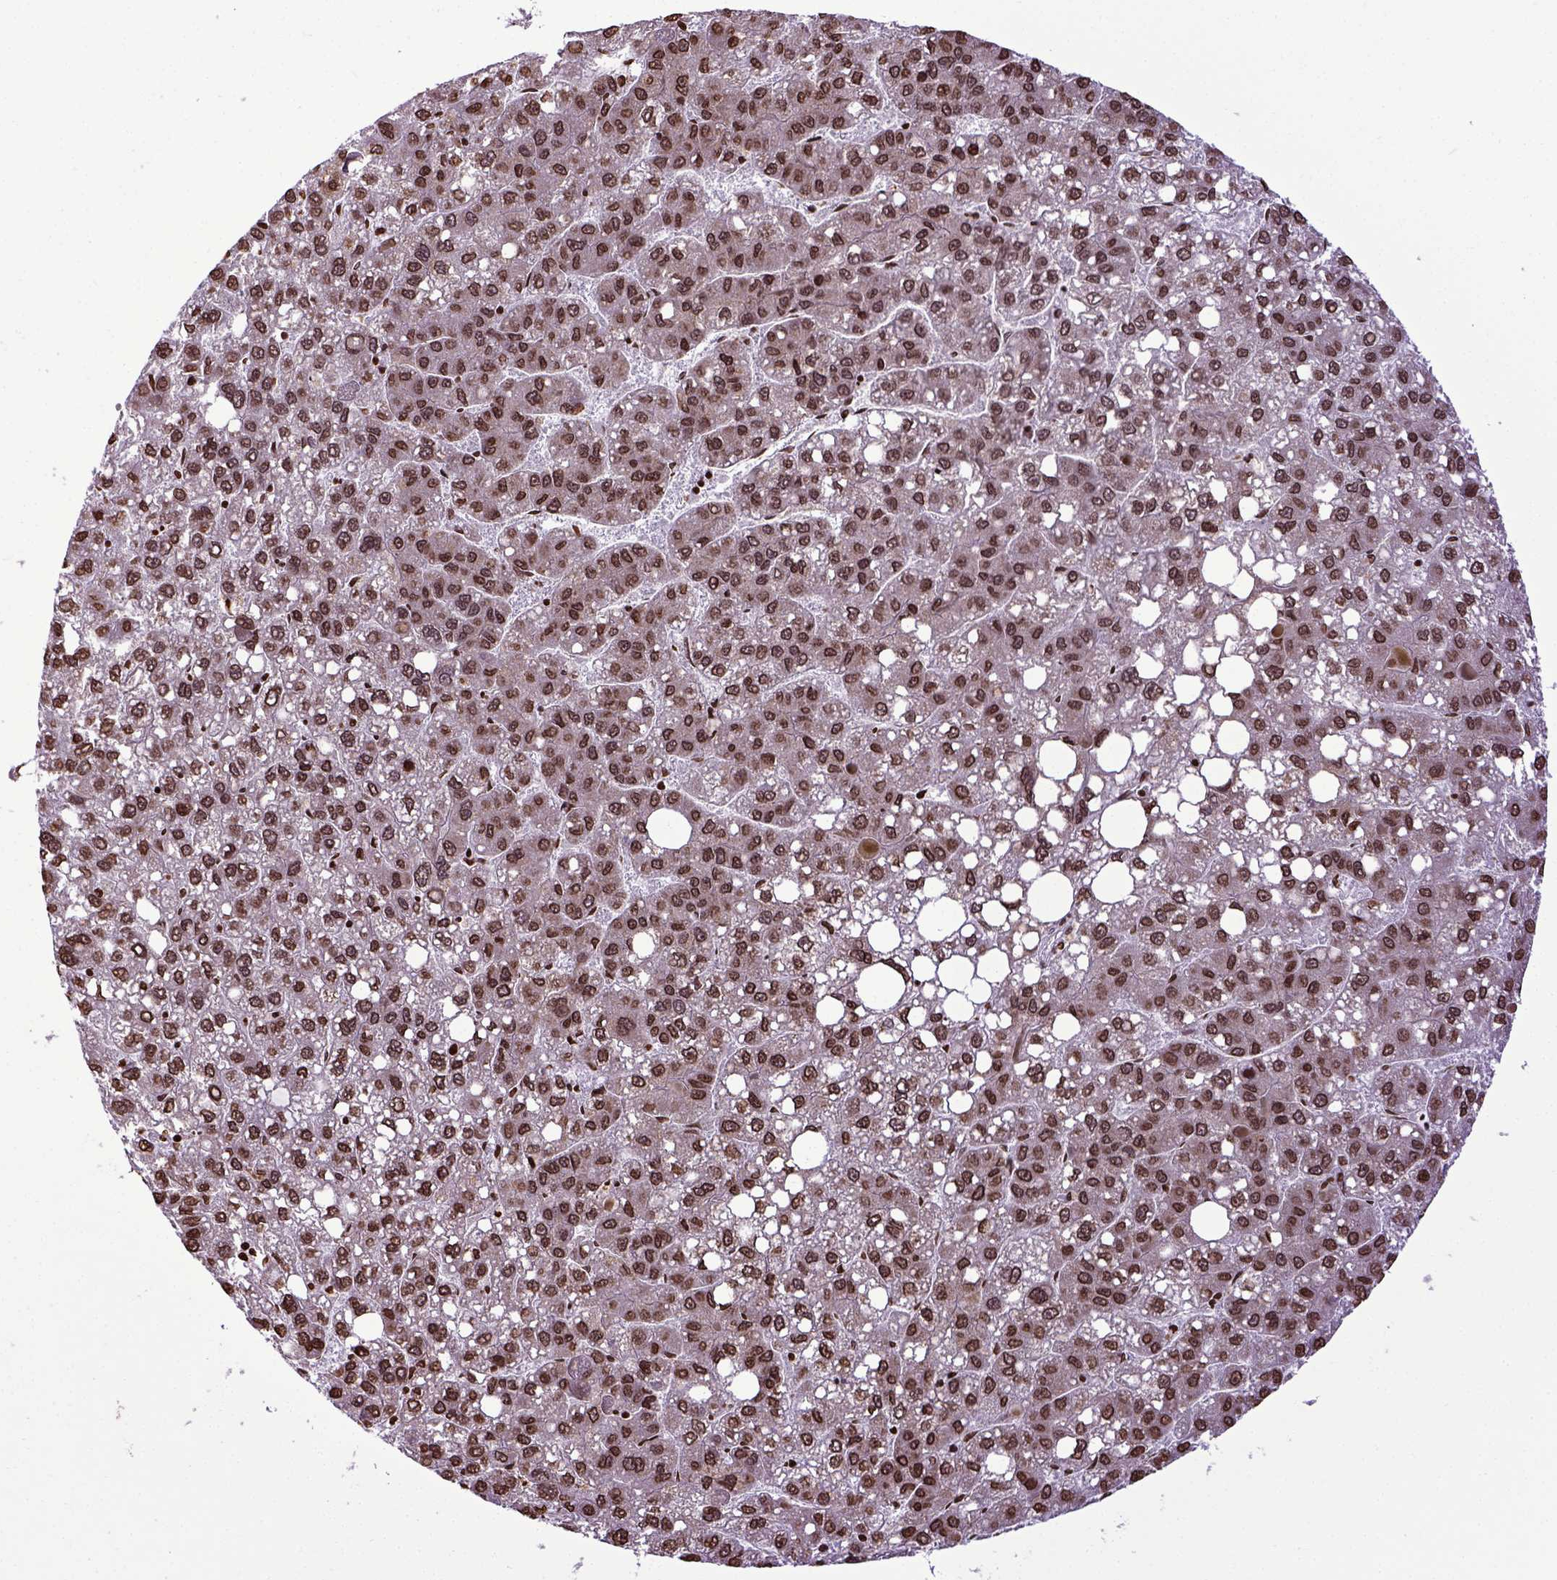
{"staining": {"intensity": "moderate", "quantity": ">75%", "location": "nuclear"}, "tissue": "liver cancer", "cell_type": "Tumor cells", "image_type": "cancer", "snomed": [{"axis": "morphology", "description": "Carcinoma, Hepatocellular, NOS"}, {"axis": "topography", "description": "Liver"}], "caption": "A brown stain highlights moderate nuclear staining of a protein in liver hepatocellular carcinoma tumor cells. (DAB IHC with brightfield microscopy, high magnification).", "gene": "ZNF75D", "patient": {"sex": "female", "age": 82}}